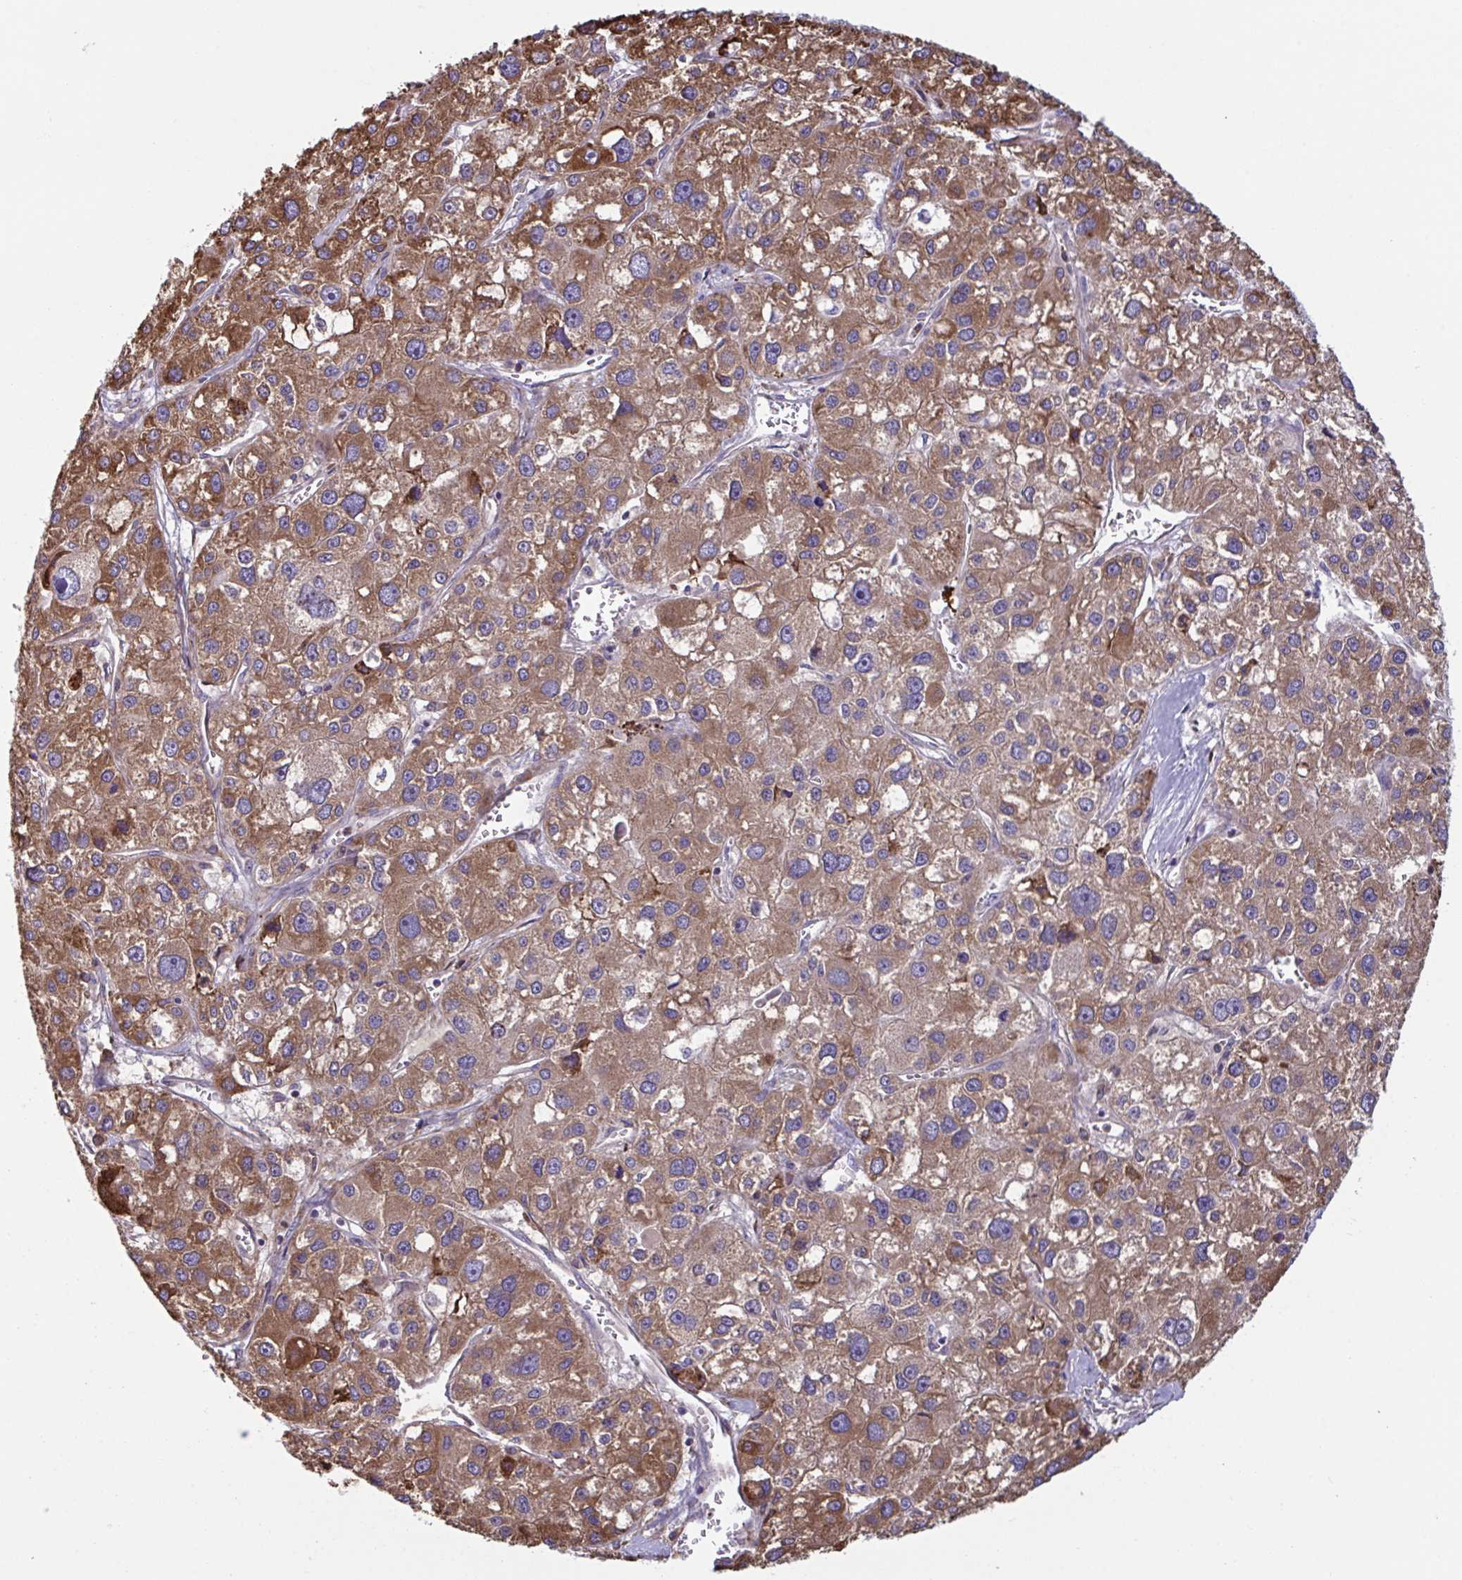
{"staining": {"intensity": "moderate", "quantity": ">75%", "location": "cytoplasmic/membranous"}, "tissue": "liver cancer", "cell_type": "Tumor cells", "image_type": "cancer", "snomed": [{"axis": "morphology", "description": "Carcinoma, Hepatocellular, NOS"}, {"axis": "topography", "description": "Liver"}], "caption": "Immunohistochemistry photomicrograph of neoplastic tissue: human liver cancer stained using IHC reveals medium levels of moderate protein expression localized specifically in the cytoplasmic/membranous of tumor cells, appearing as a cytoplasmic/membranous brown color.", "gene": "PEAK3", "patient": {"sex": "male", "age": 73}}